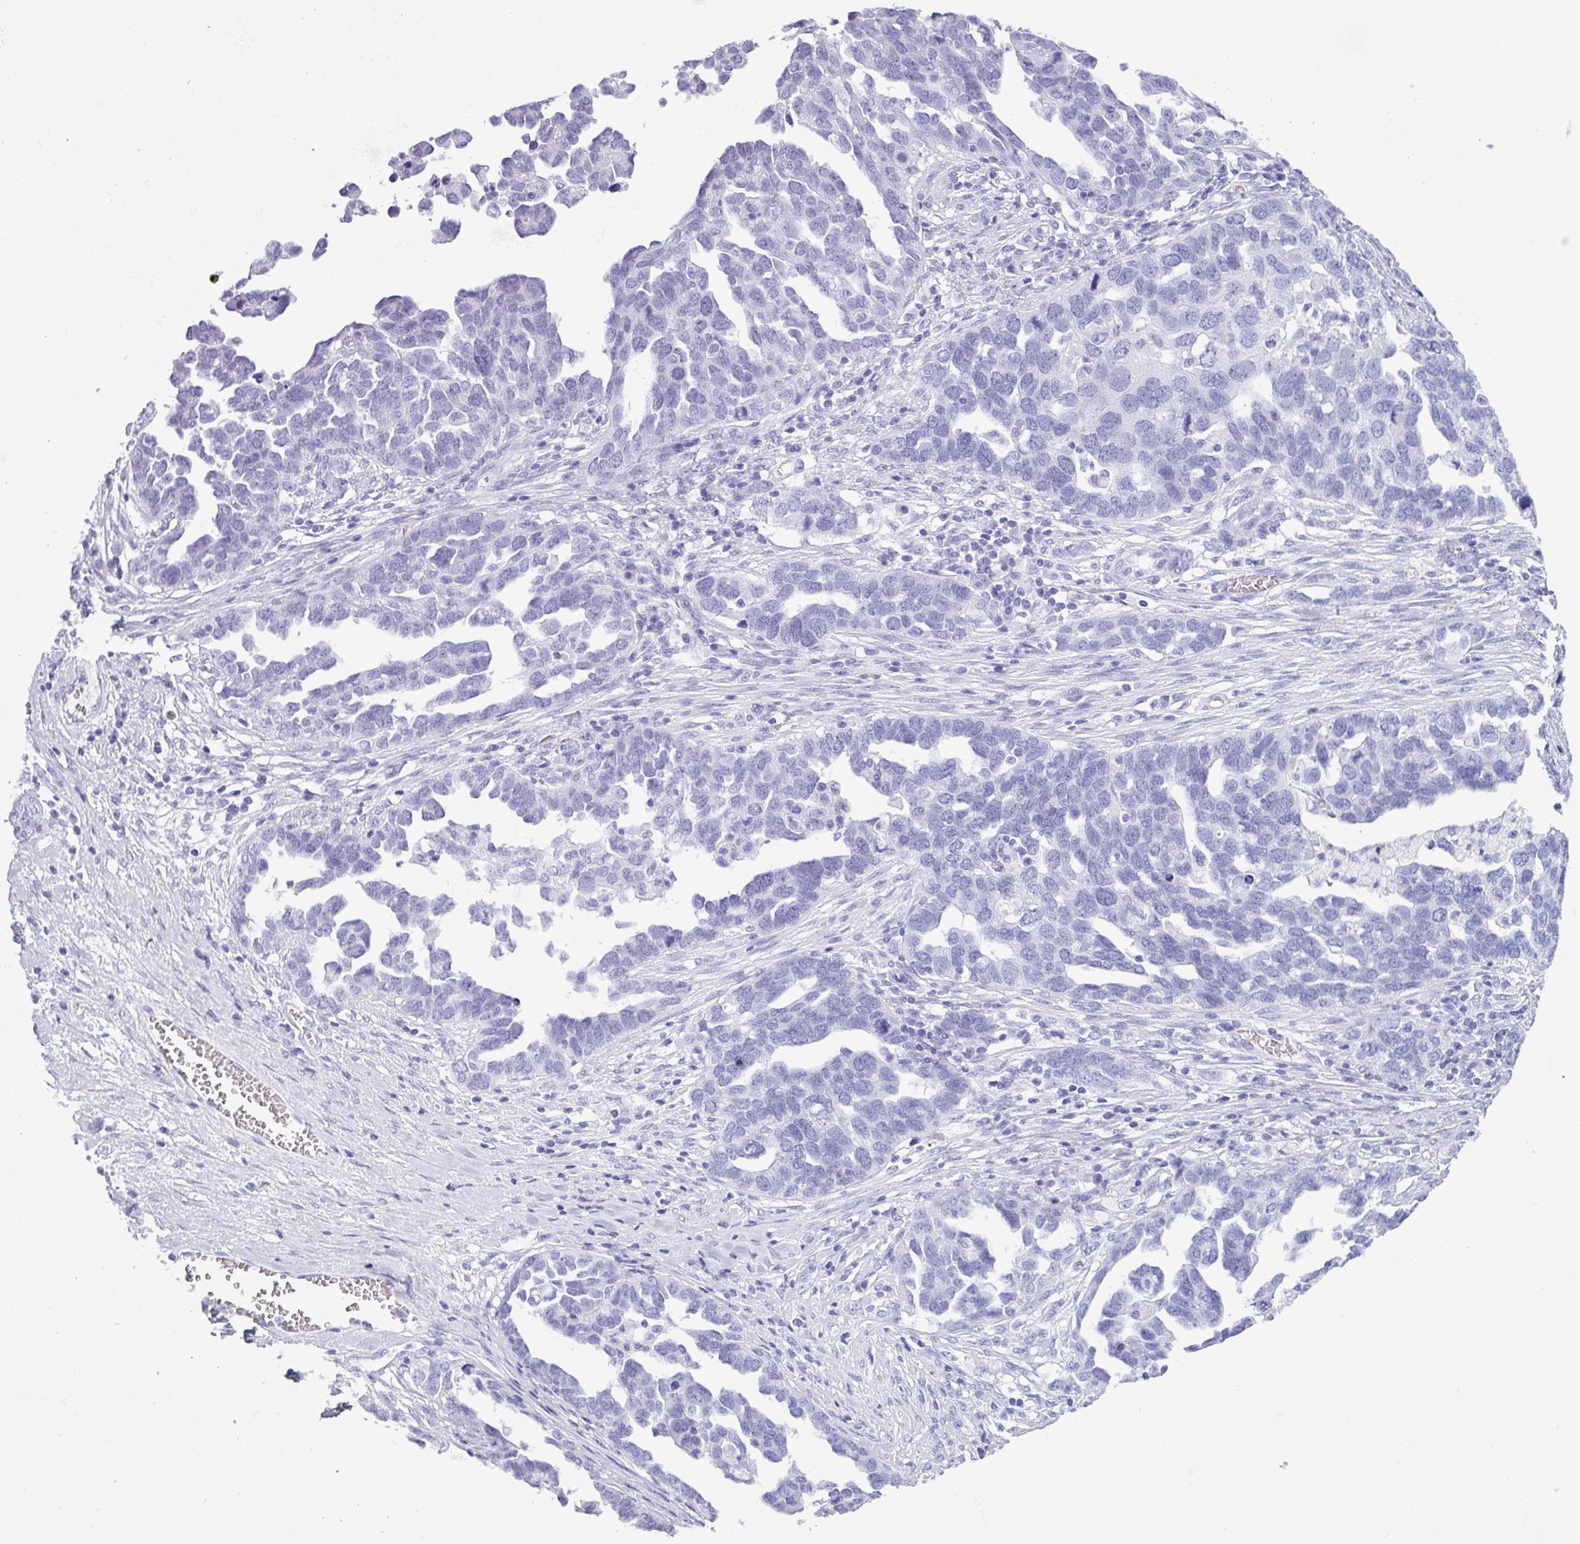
{"staining": {"intensity": "negative", "quantity": "none", "location": "none"}, "tissue": "ovarian cancer", "cell_type": "Tumor cells", "image_type": "cancer", "snomed": [{"axis": "morphology", "description": "Cystadenocarcinoma, serous, NOS"}, {"axis": "topography", "description": "Ovary"}], "caption": "Micrograph shows no significant protein staining in tumor cells of ovarian serous cystadenocarcinoma.", "gene": "CRYBB2", "patient": {"sex": "female", "age": 54}}